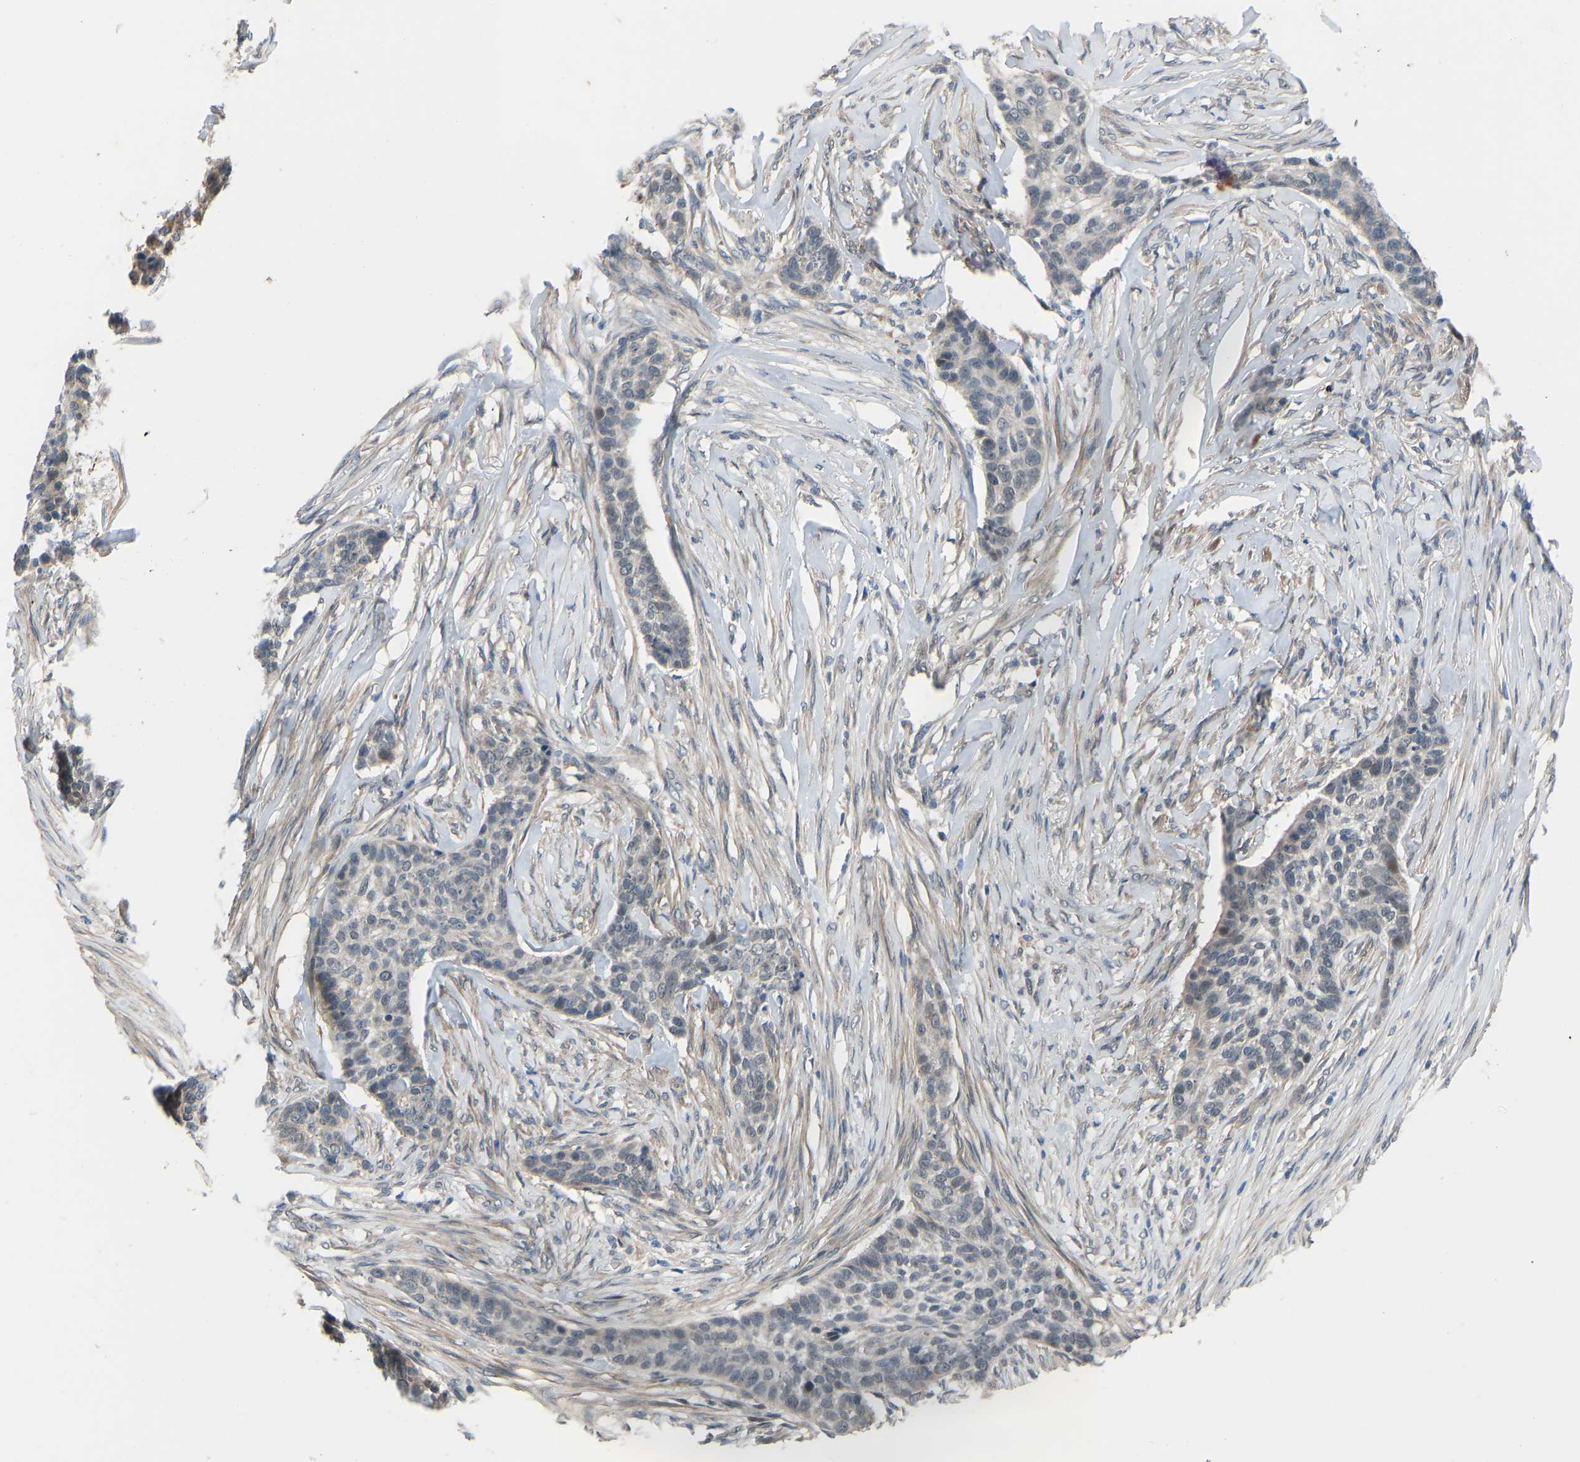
{"staining": {"intensity": "negative", "quantity": "none", "location": "none"}, "tissue": "skin cancer", "cell_type": "Tumor cells", "image_type": "cancer", "snomed": [{"axis": "morphology", "description": "Basal cell carcinoma"}, {"axis": "topography", "description": "Skin"}], "caption": "Immunohistochemistry (IHC) micrograph of skin cancer (basal cell carcinoma) stained for a protein (brown), which exhibits no expression in tumor cells.", "gene": "CDK2AP1", "patient": {"sex": "male", "age": 85}}